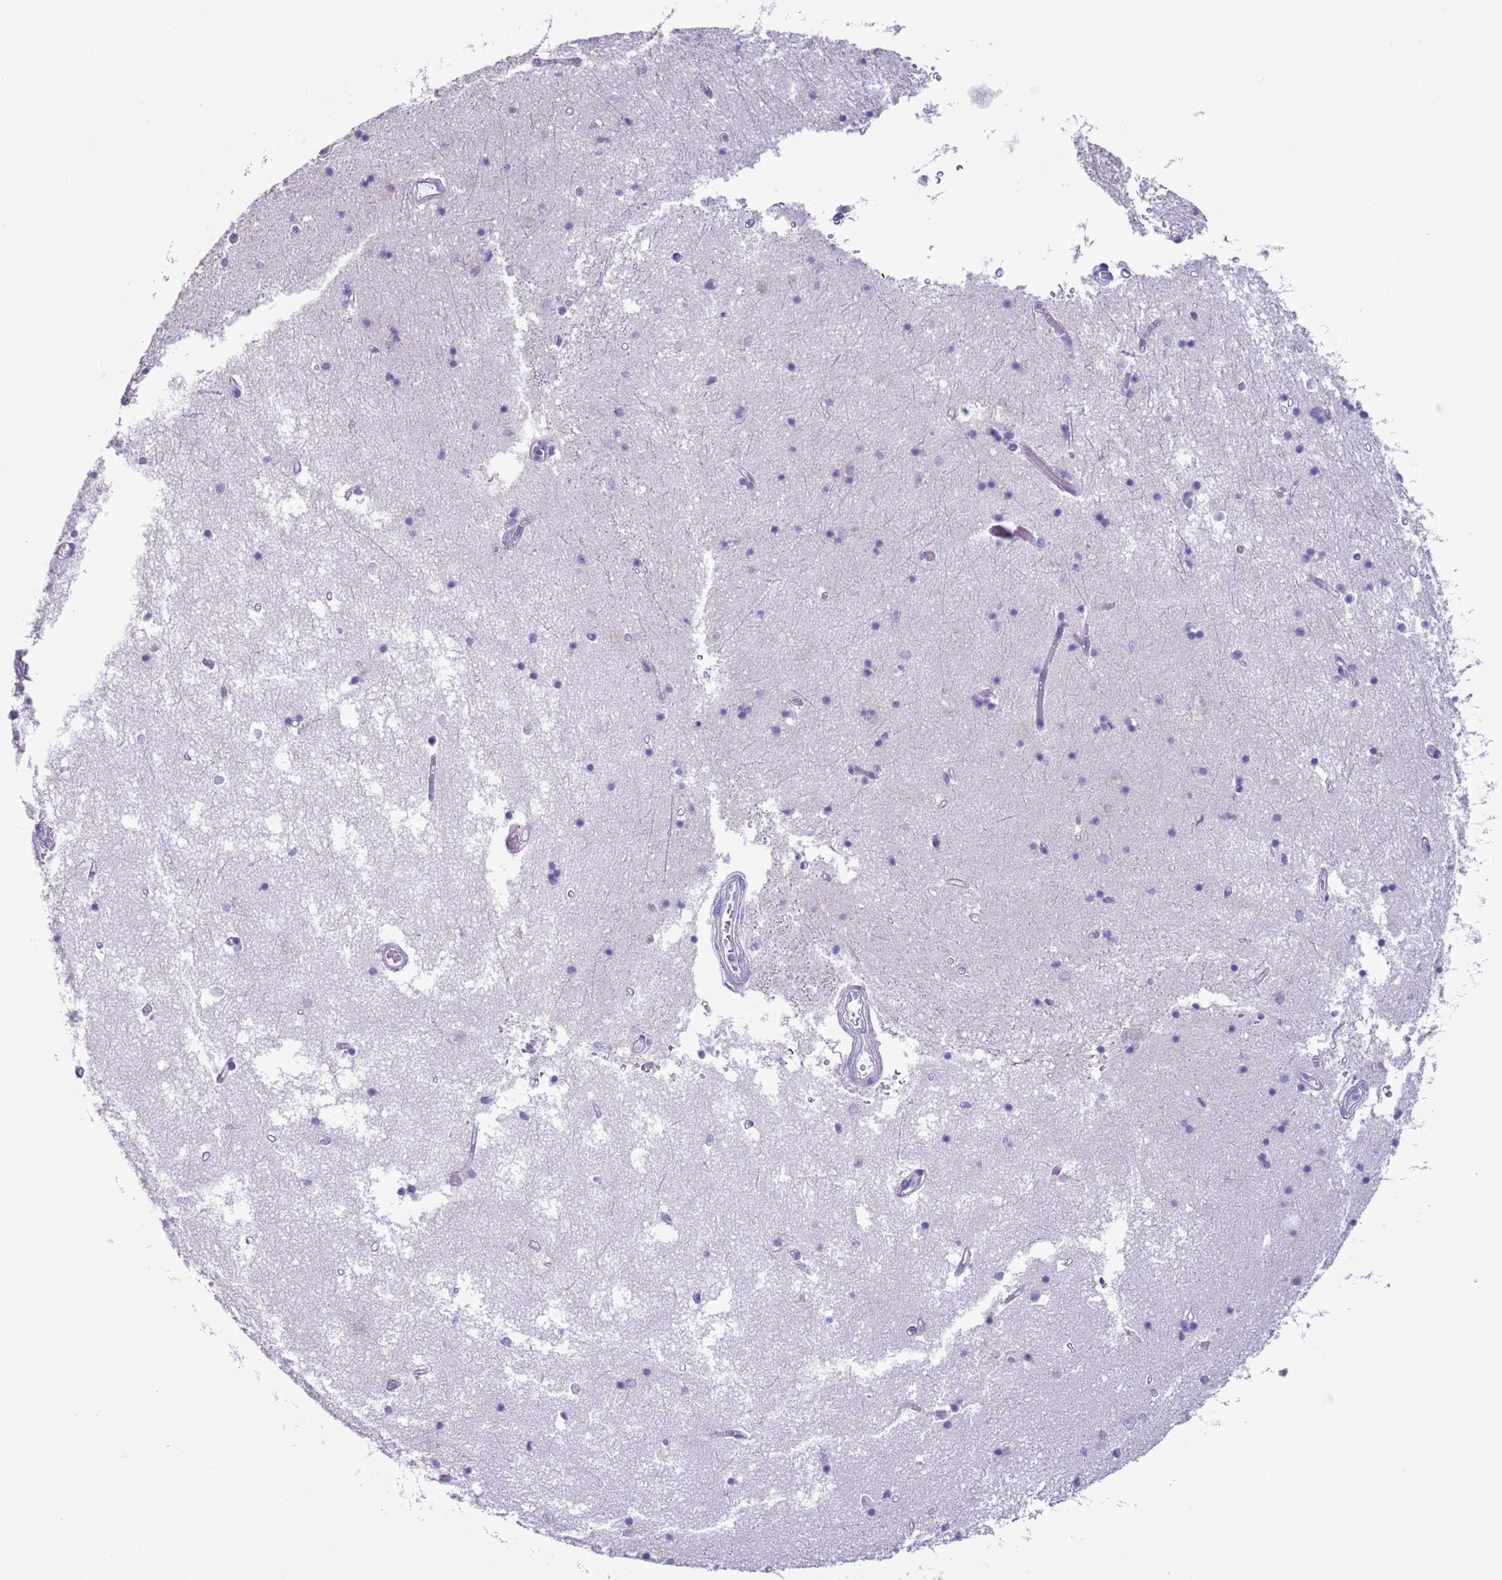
{"staining": {"intensity": "negative", "quantity": "none", "location": "none"}, "tissue": "hippocampus", "cell_type": "Glial cells", "image_type": "normal", "snomed": [{"axis": "morphology", "description": "Normal tissue, NOS"}, {"axis": "topography", "description": "Hippocampus"}], "caption": "Micrograph shows no protein positivity in glial cells of unremarkable hippocampus. Brightfield microscopy of immunohistochemistry stained with DAB (3,3'-diaminobenzidine) (brown) and hematoxylin (blue), captured at high magnification.", "gene": "NPAP1", "patient": {"sex": "male", "age": 70}}